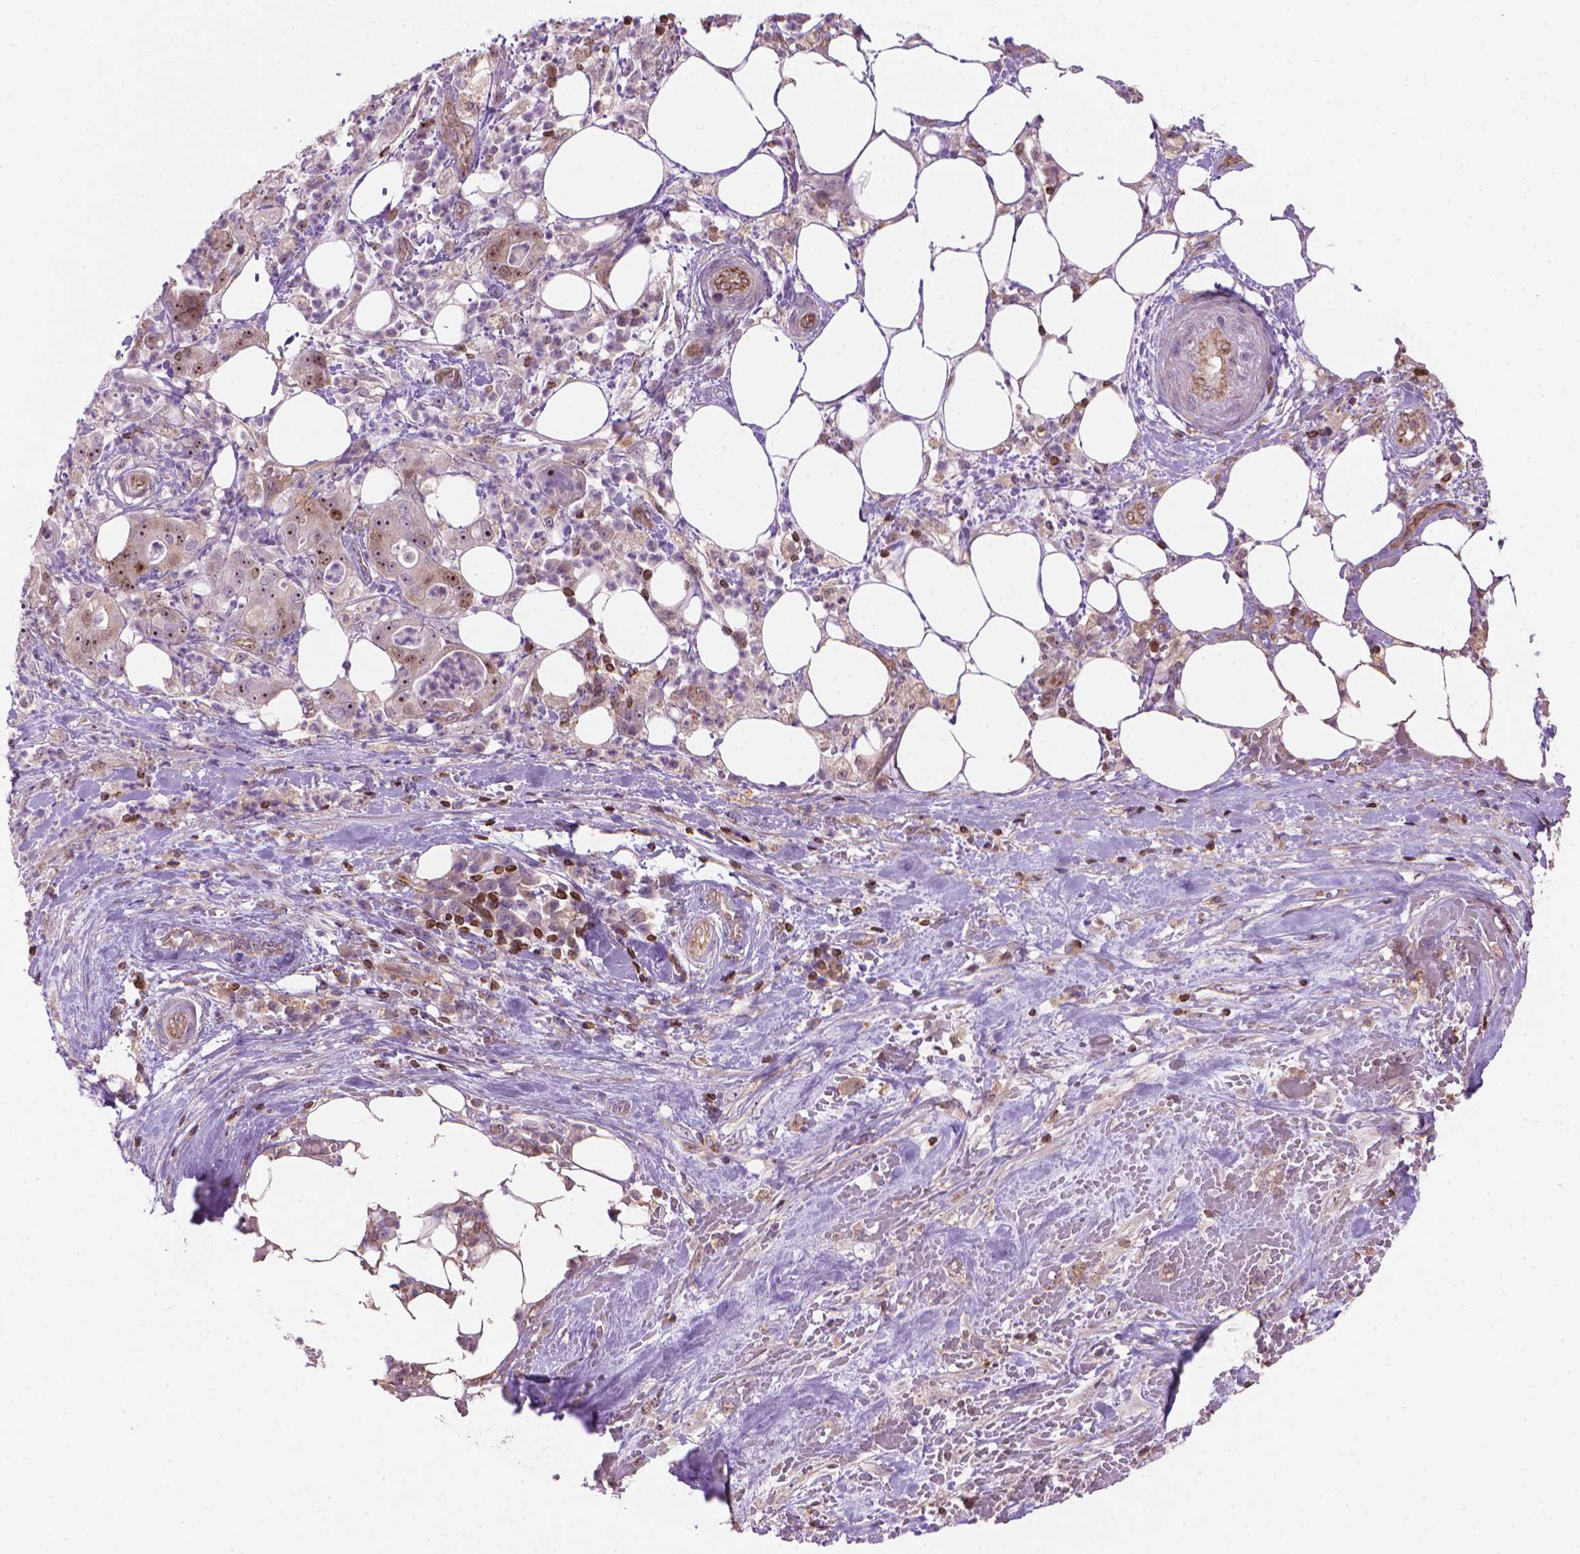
{"staining": {"intensity": "moderate", "quantity": "25%-75%", "location": "nuclear"}, "tissue": "pancreatic cancer", "cell_type": "Tumor cells", "image_type": "cancer", "snomed": [{"axis": "morphology", "description": "Adenocarcinoma, NOS"}, {"axis": "topography", "description": "Pancreas"}], "caption": "Immunohistochemical staining of human pancreatic adenocarcinoma shows medium levels of moderate nuclear expression in approximately 25%-75% of tumor cells.", "gene": "SMC2", "patient": {"sex": "male", "age": 71}}